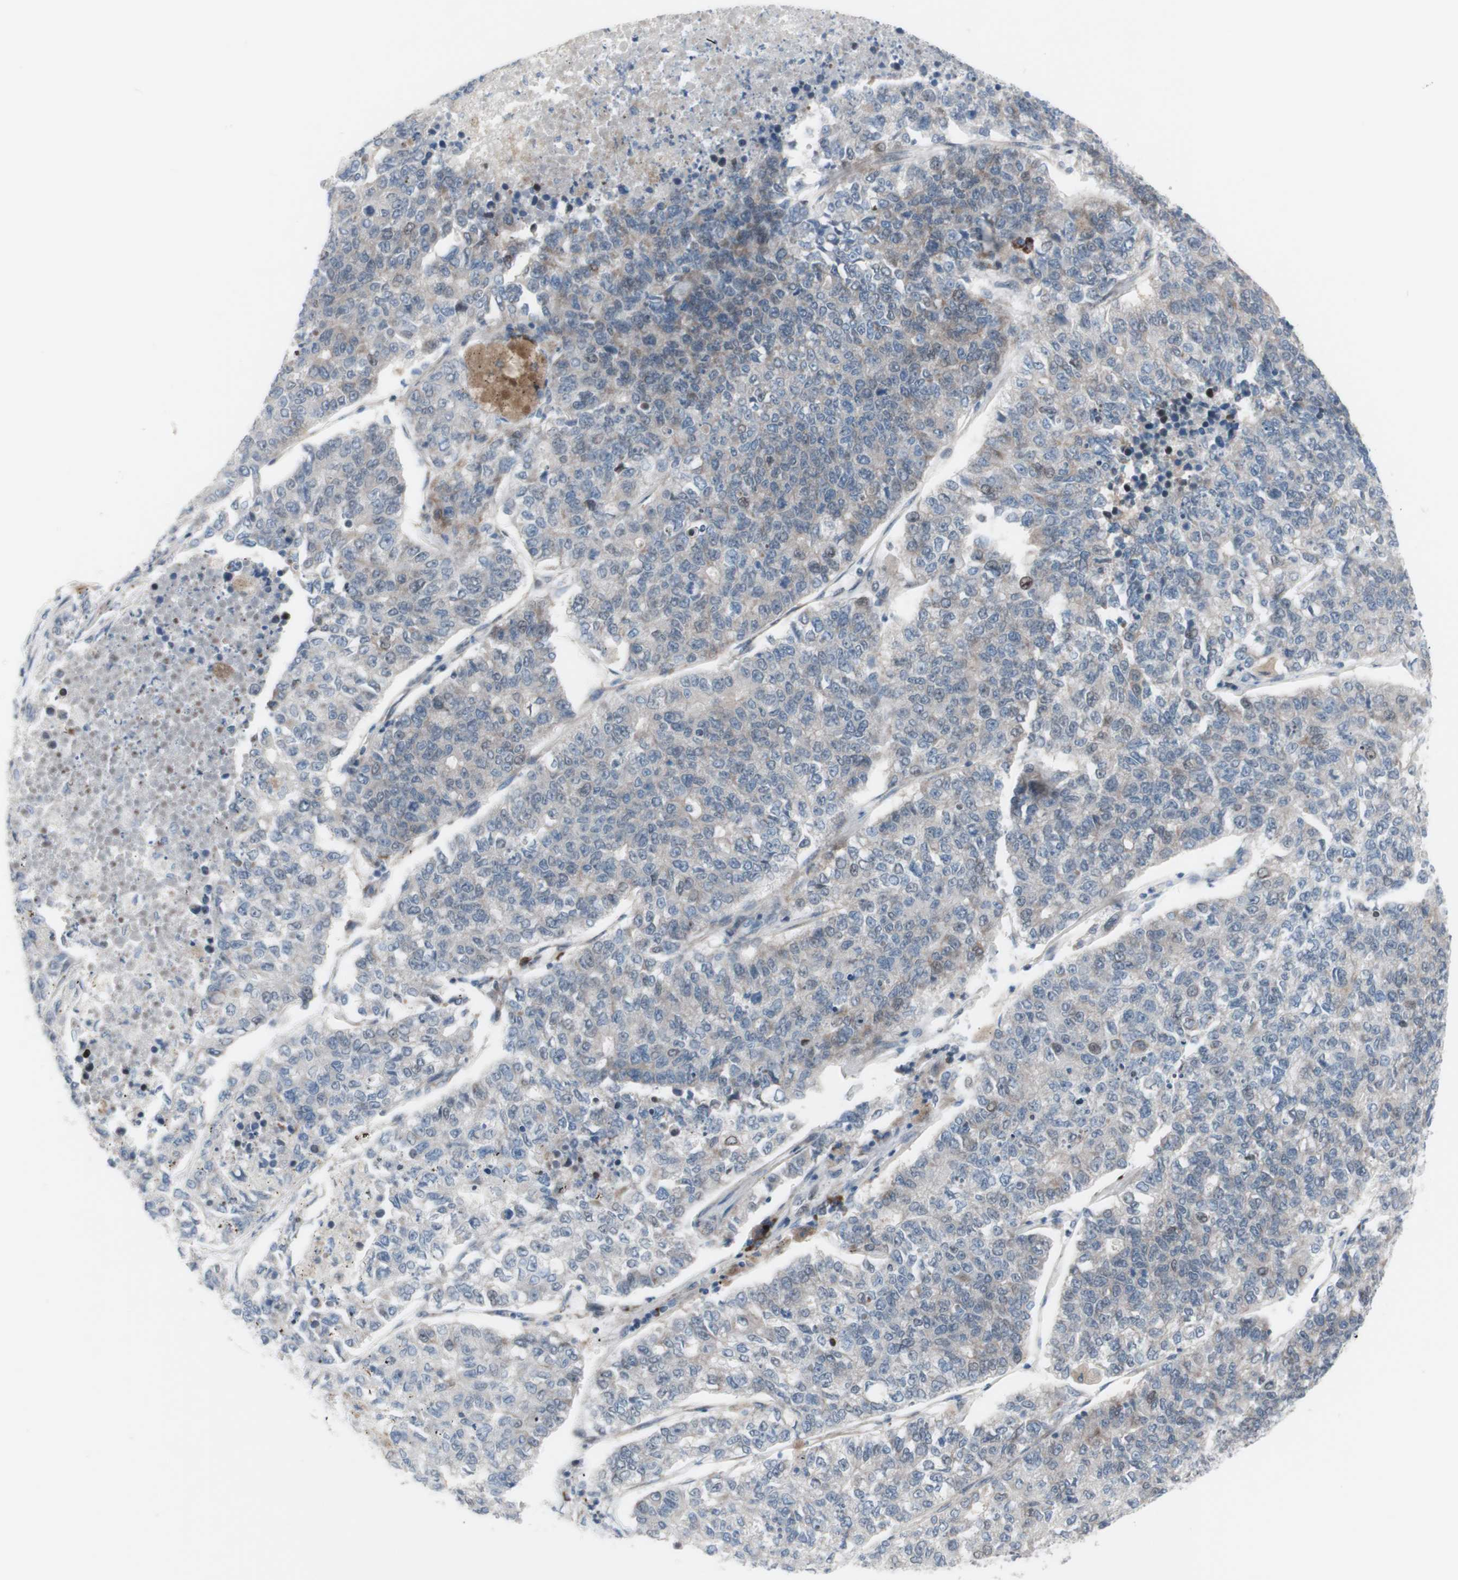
{"staining": {"intensity": "weak", "quantity": "<25%", "location": "cytoplasmic/membranous"}, "tissue": "lung cancer", "cell_type": "Tumor cells", "image_type": "cancer", "snomed": [{"axis": "morphology", "description": "Adenocarcinoma, NOS"}, {"axis": "topography", "description": "Lung"}], "caption": "Photomicrograph shows no significant protein staining in tumor cells of lung adenocarcinoma.", "gene": "PHTF2", "patient": {"sex": "male", "age": 49}}